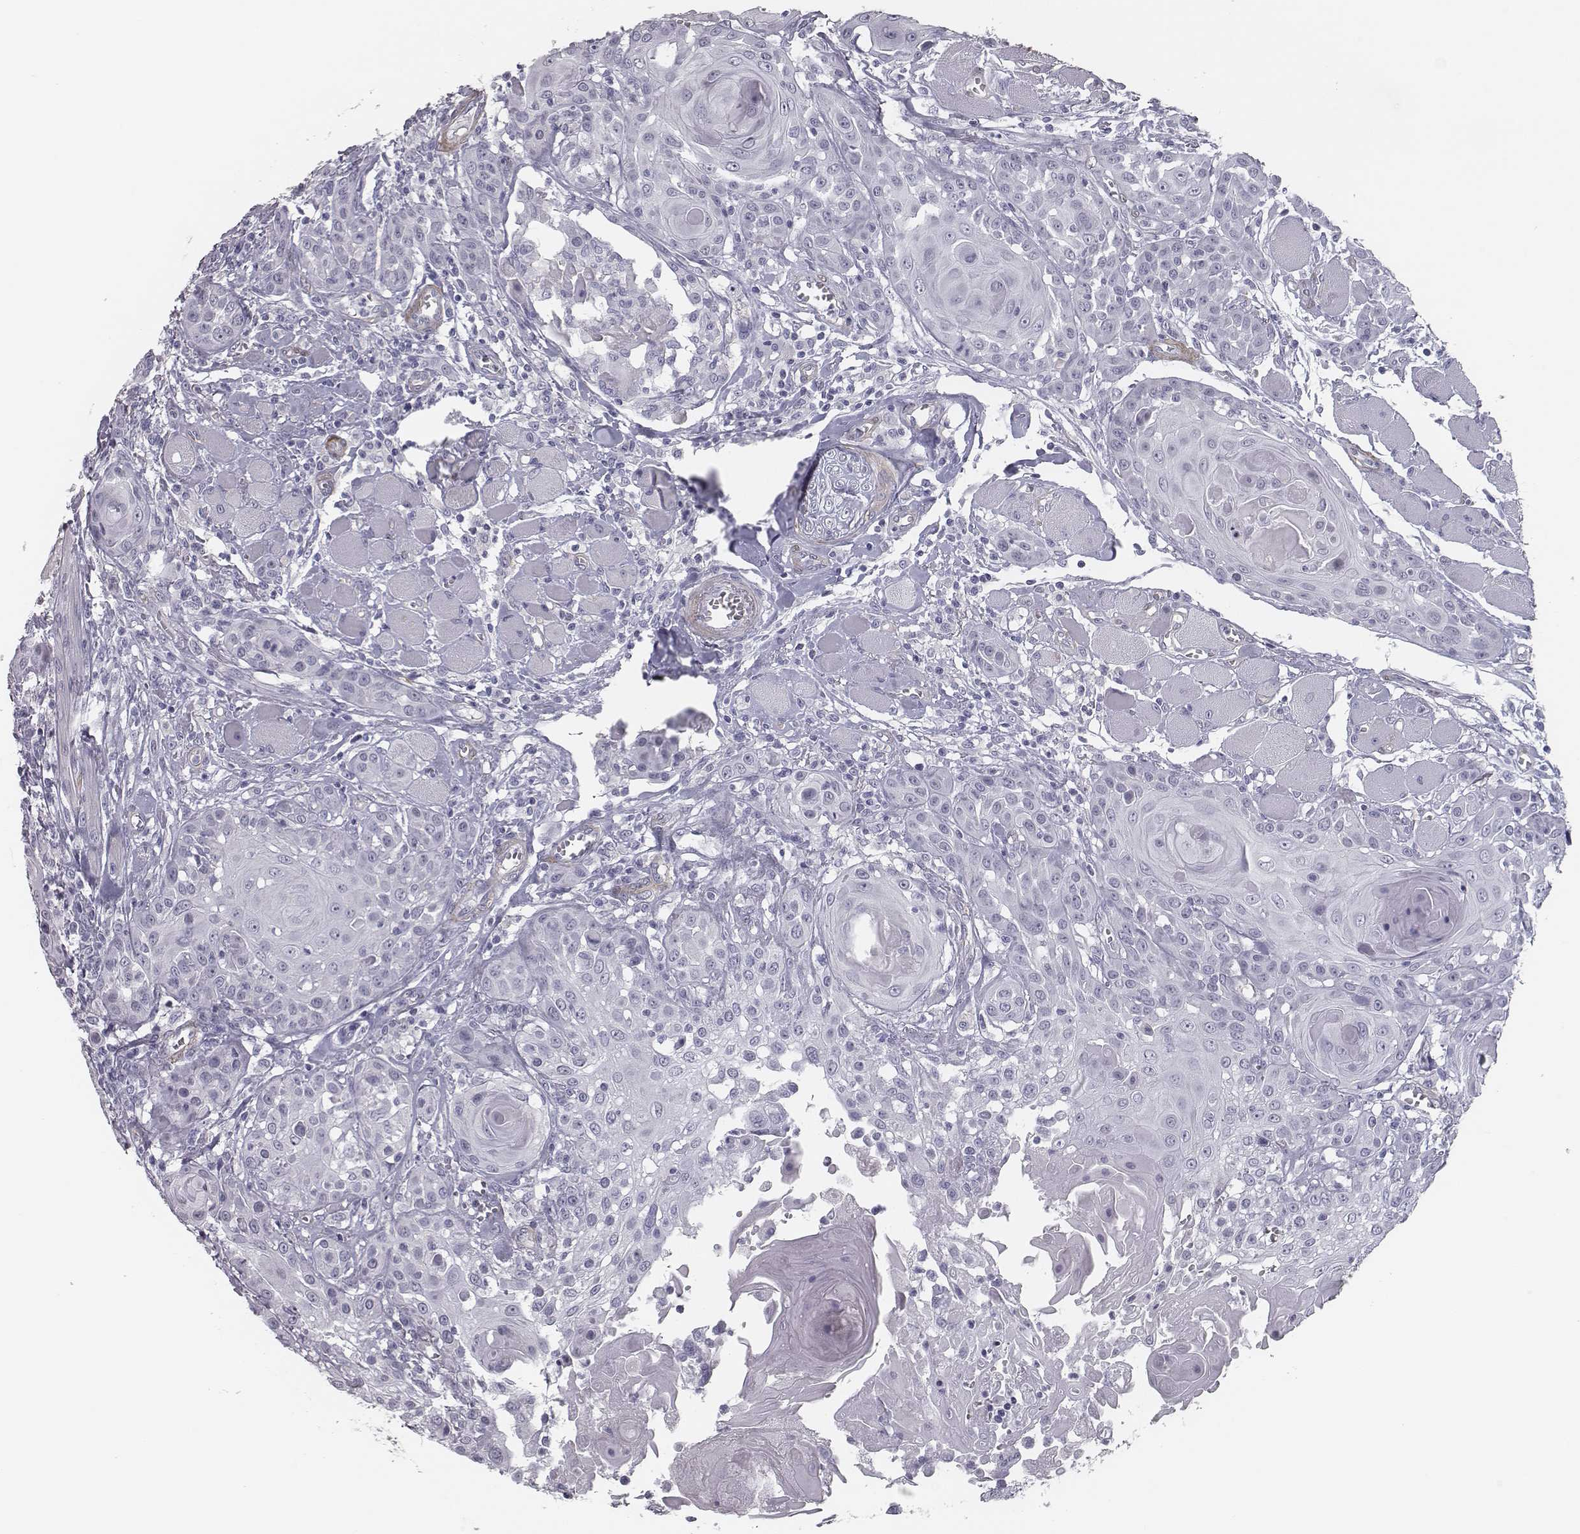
{"staining": {"intensity": "negative", "quantity": "none", "location": "none"}, "tissue": "head and neck cancer", "cell_type": "Tumor cells", "image_type": "cancer", "snomed": [{"axis": "morphology", "description": "Squamous cell carcinoma, NOS"}, {"axis": "topography", "description": "Head-Neck"}], "caption": "Head and neck cancer stained for a protein using immunohistochemistry (IHC) displays no positivity tumor cells.", "gene": "ISYNA1", "patient": {"sex": "female", "age": 80}}